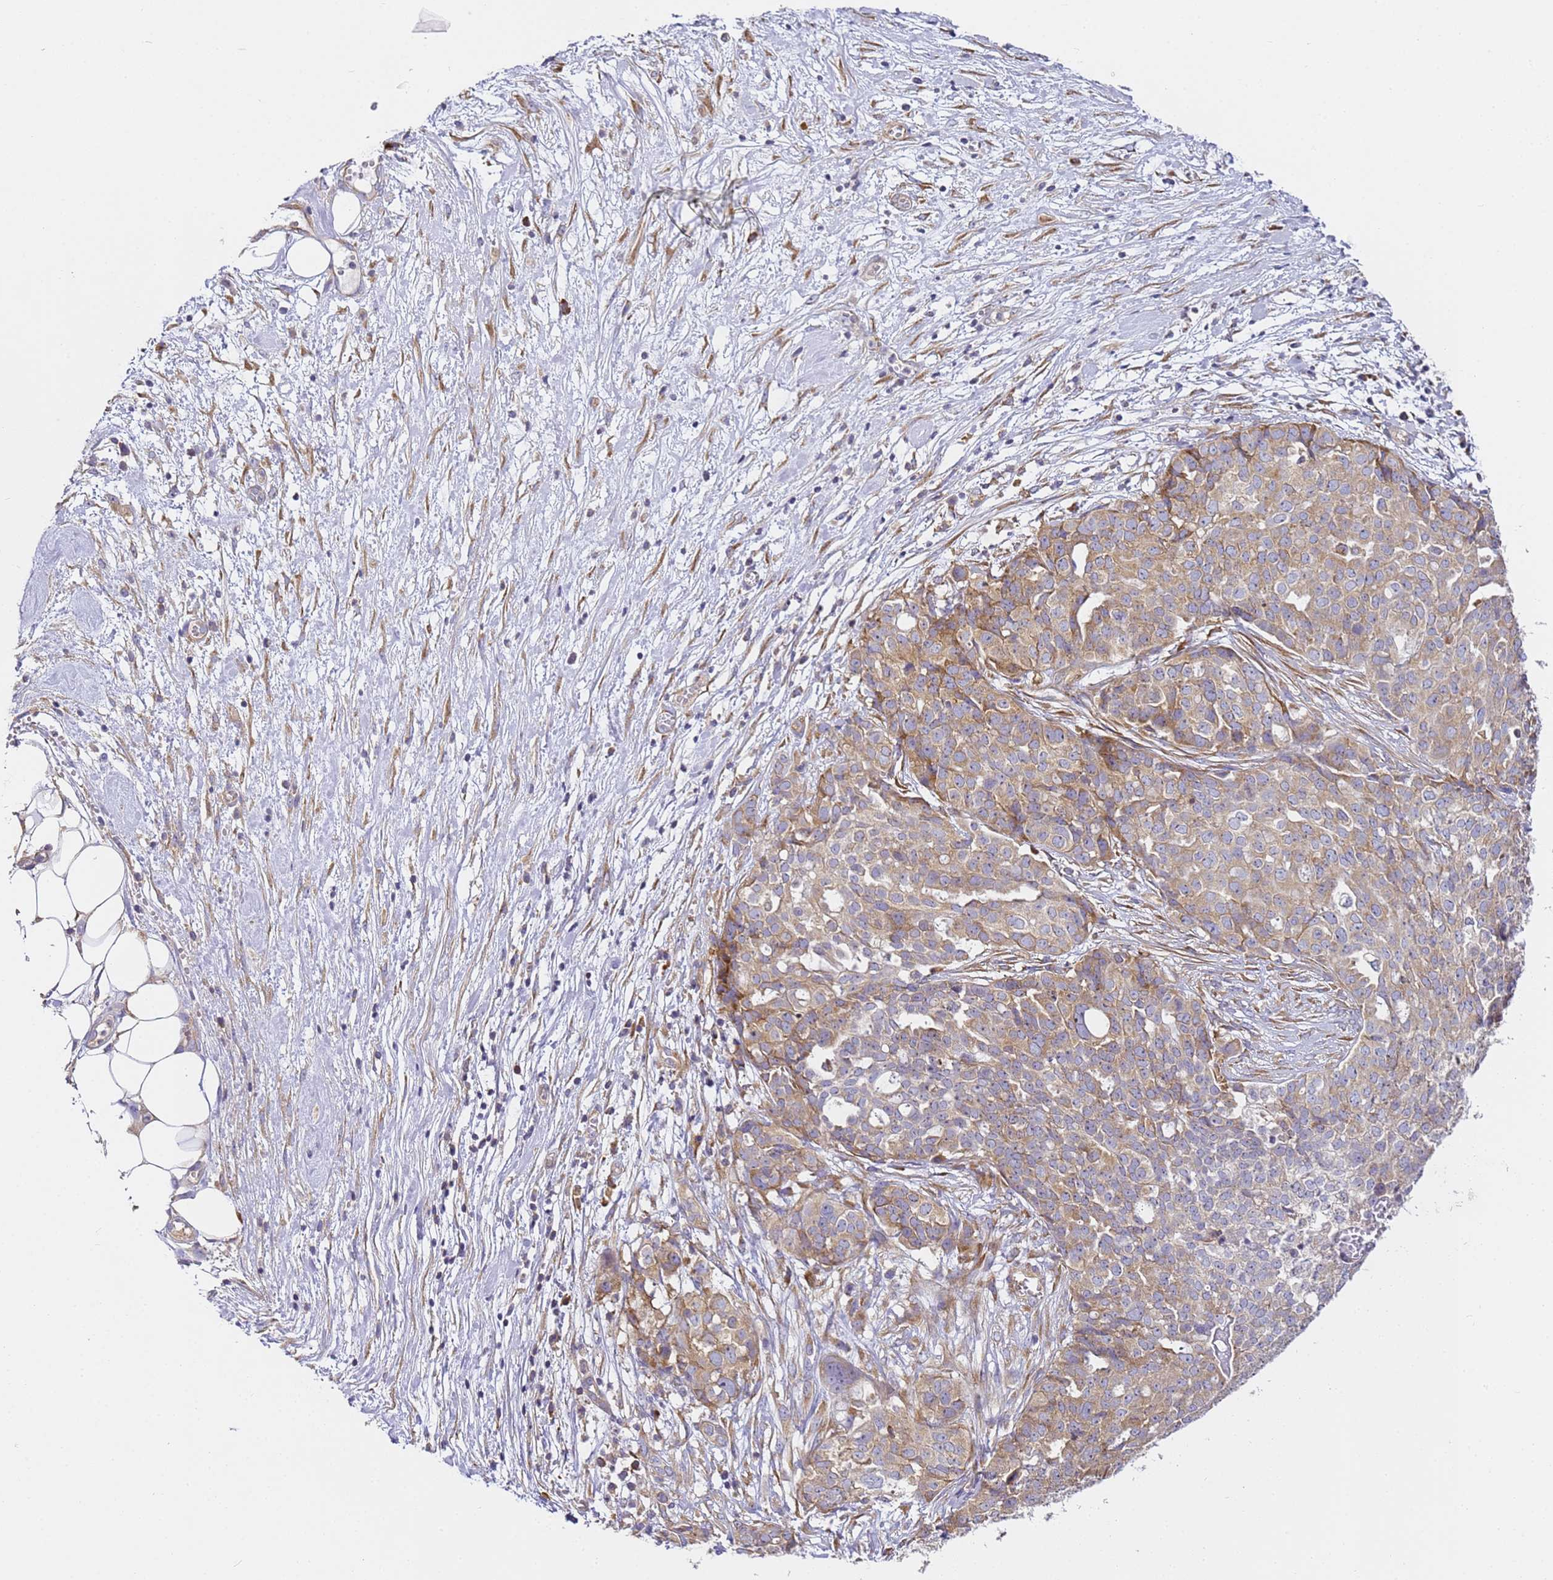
{"staining": {"intensity": "moderate", "quantity": ">75%", "location": "cytoplasmic/membranous"}, "tissue": "ovarian cancer", "cell_type": "Tumor cells", "image_type": "cancer", "snomed": [{"axis": "morphology", "description": "Cystadenocarcinoma, serous, NOS"}, {"axis": "topography", "description": "Soft tissue"}, {"axis": "topography", "description": "Ovary"}], "caption": "Immunohistochemical staining of ovarian serous cystadenocarcinoma demonstrates medium levels of moderate cytoplasmic/membranous expression in approximately >75% of tumor cells. (brown staining indicates protein expression, while blue staining denotes nuclei).", "gene": "RPL13A", "patient": {"sex": "female", "age": 57}}